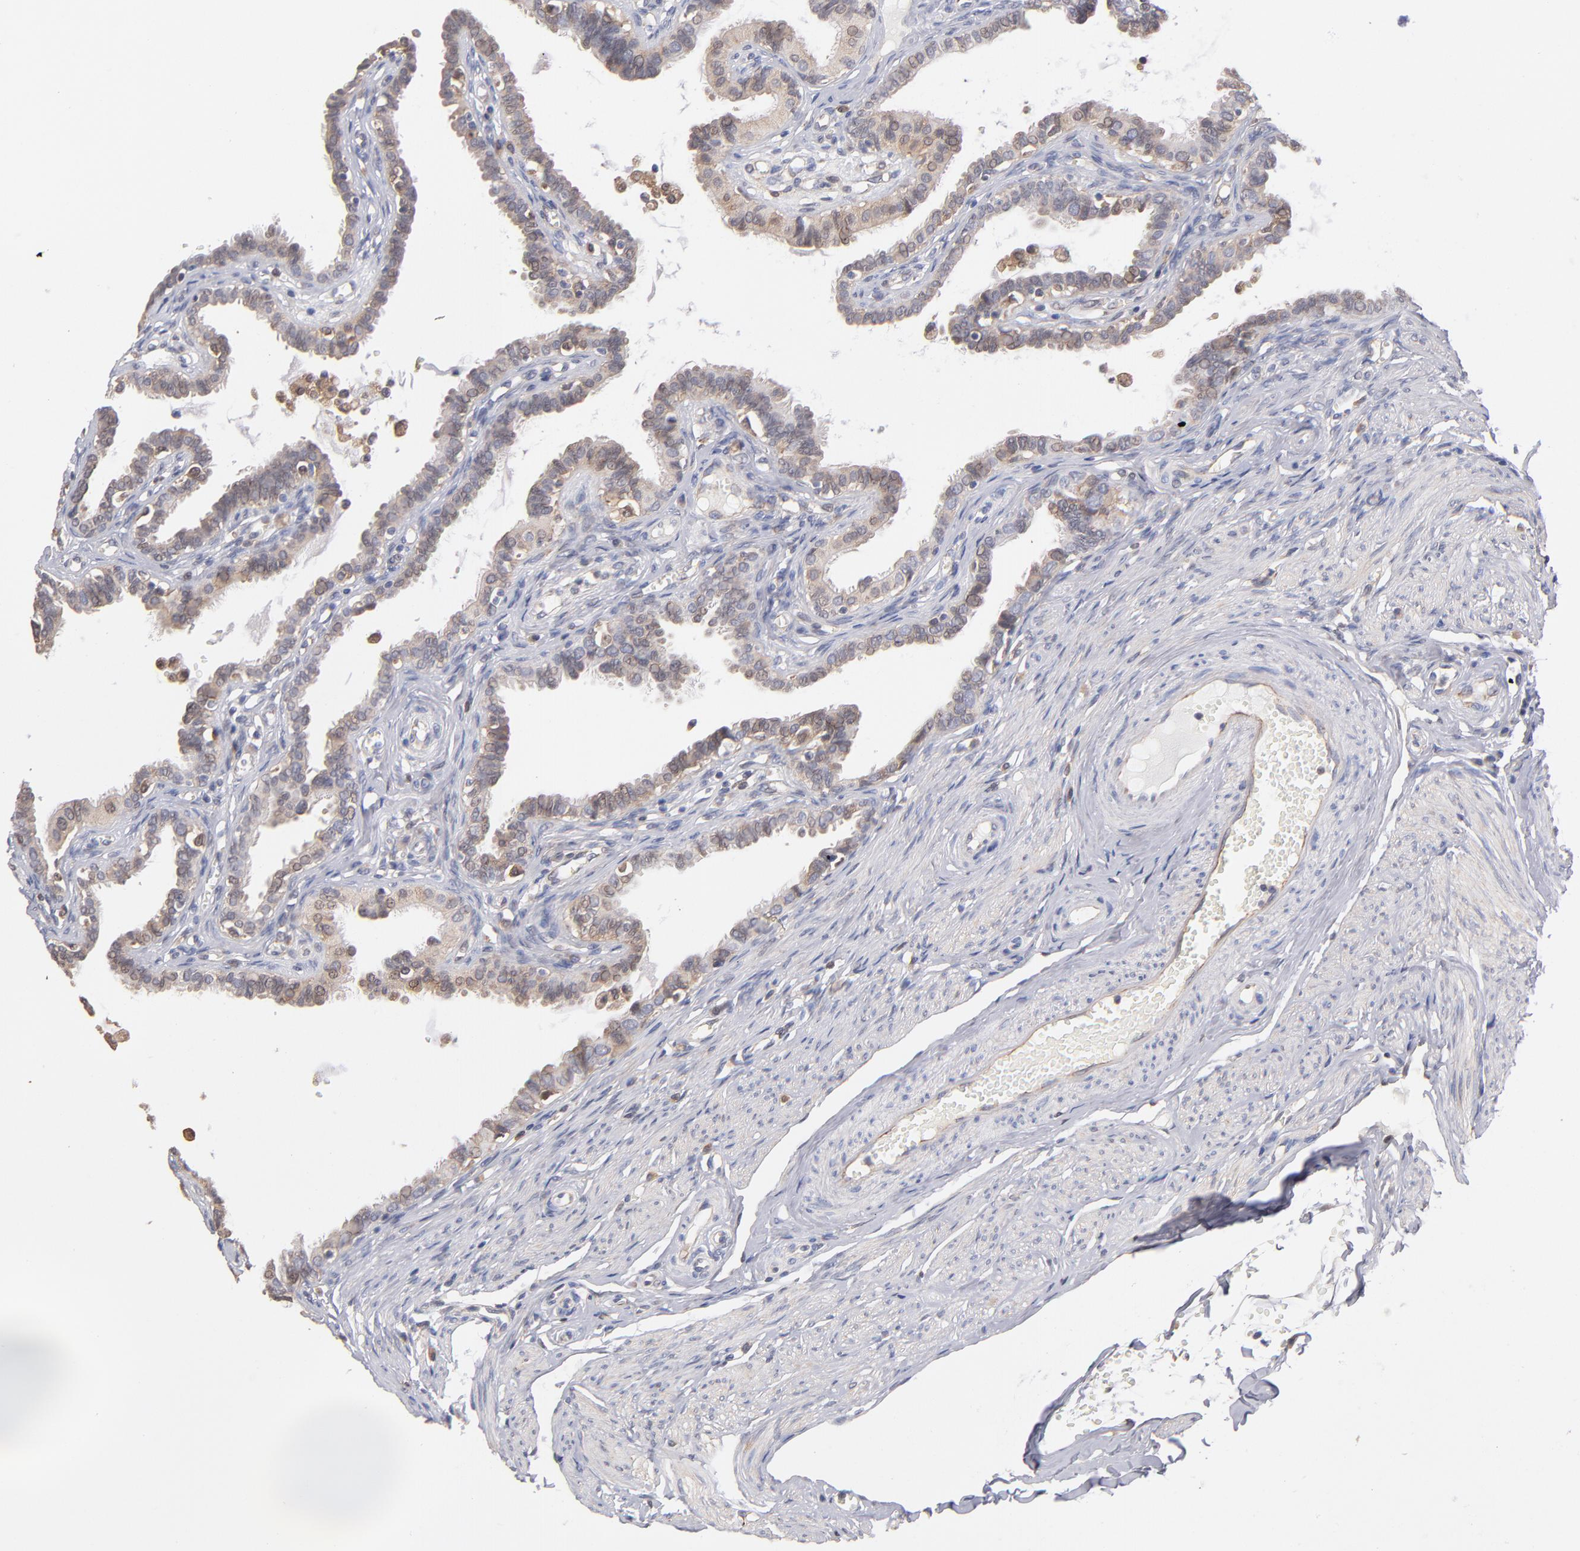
{"staining": {"intensity": "weak", "quantity": ">75%", "location": "cytoplasmic/membranous"}, "tissue": "fallopian tube", "cell_type": "Glandular cells", "image_type": "normal", "snomed": [{"axis": "morphology", "description": "Normal tissue, NOS"}, {"axis": "topography", "description": "Fallopian tube"}], "caption": "This histopathology image shows IHC staining of normal human fallopian tube, with low weak cytoplasmic/membranous expression in about >75% of glandular cells.", "gene": "GMFB", "patient": {"sex": "female", "age": 67}}